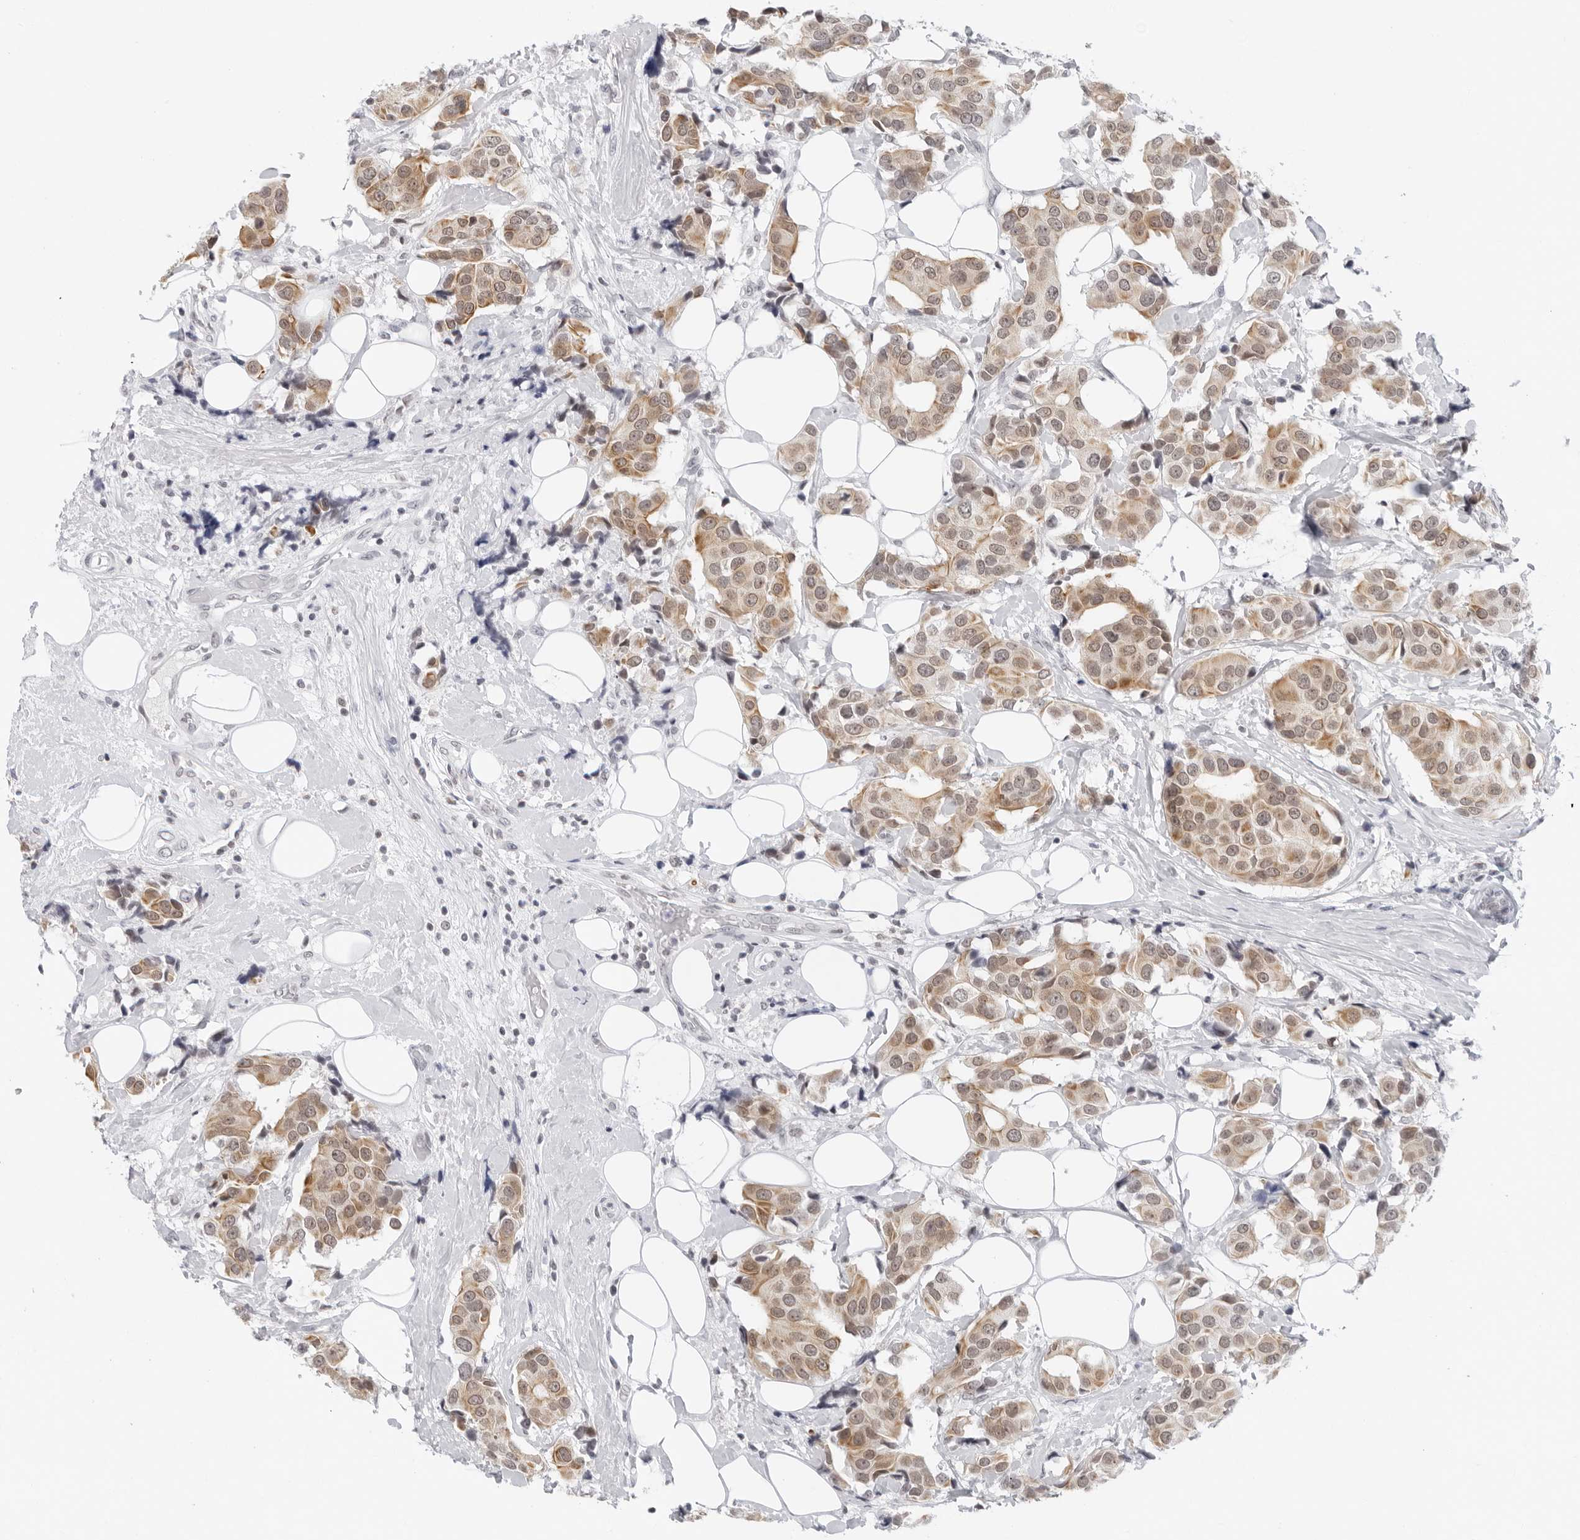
{"staining": {"intensity": "moderate", "quantity": ">75%", "location": "cytoplasmic/membranous,nuclear"}, "tissue": "breast cancer", "cell_type": "Tumor cells", "image_type": "cancer", "snomed": [{"axis": "morphology", "description": "Normal tissue, NOS"}, {"axis": "morphology", "description": "Duct carcinoma"}, {"axis": "topography", "description": "Breast"}], "caption": "Immunohistochemistry of infiltrating ductal carcinoma (breast) demonstrates medium levels of moderate cytoplasmic/membranous and nuclear expression in about >75% of tumor cells.", "gene": "FLG2", "patient": {"sex": "female", "age": 39}}